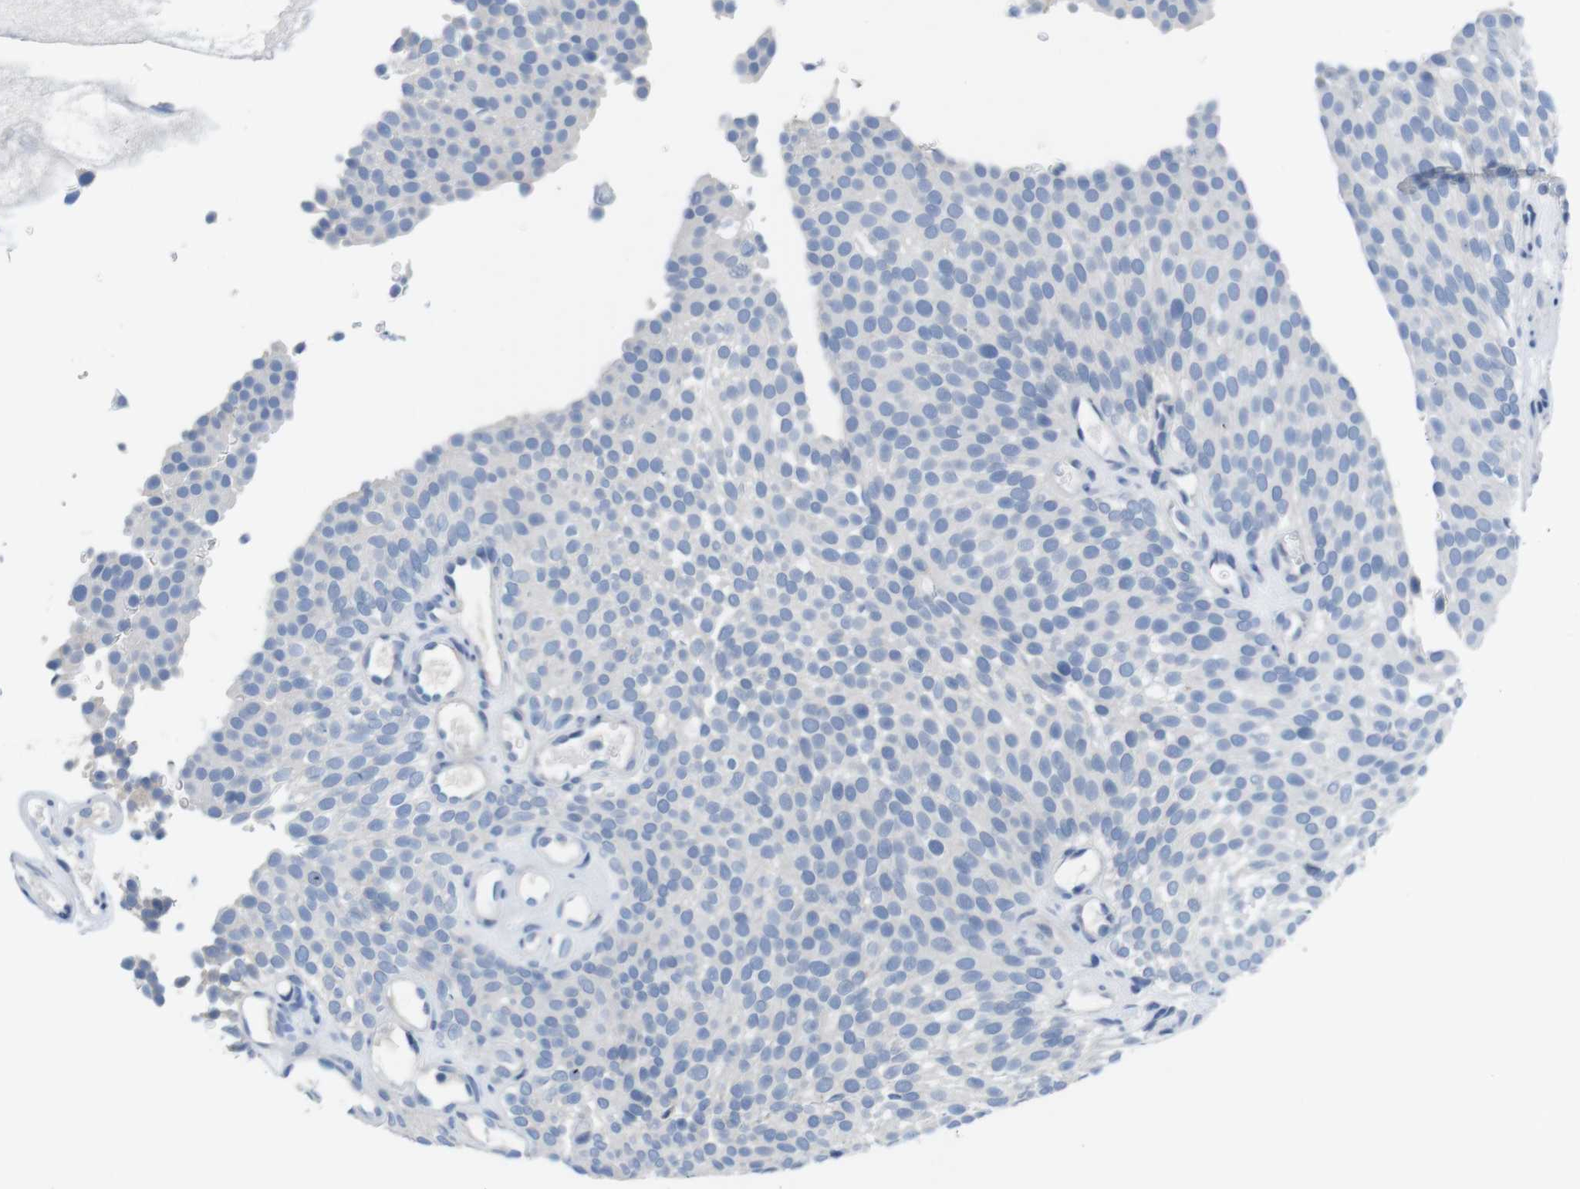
{"staining": {"intensity": "negative", "quantity": "none", "location": "none"}, "tissue": "urothelial cancer", "cell_type": "Tumor cells", "image_type": "cancer", "snomed": [{"axis": "morphology", "description": "Urothelial carcinoma, Low grade"}, {"axis": "topography", "description": "Urinary bladder"}], "caption": "This is an immunohistochemistry histopathology image of urothelial cancer. There is no positivity in tumor cells.", "gene": "MAP6", "patient": {"sex": "male", "age": 78}}